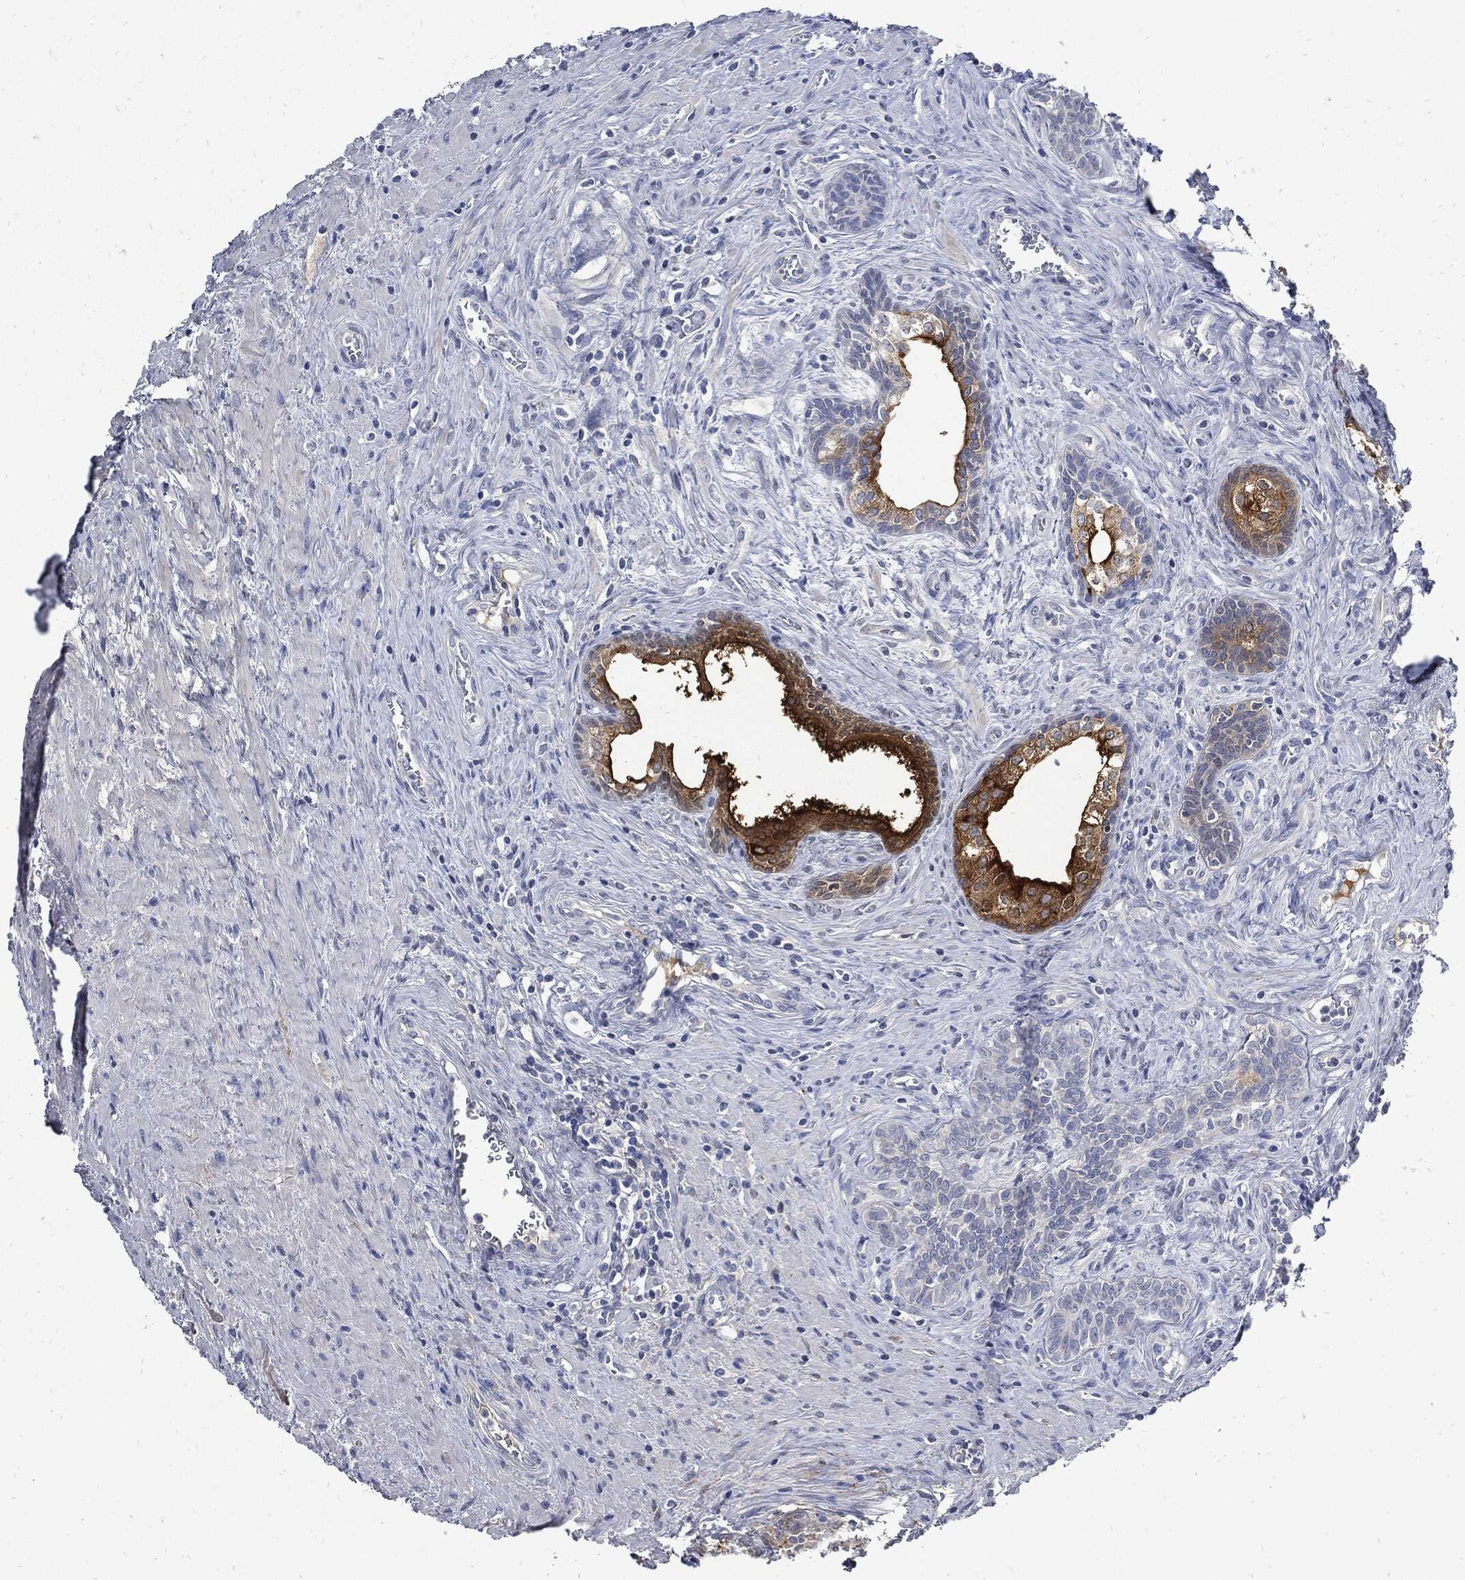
{"staining": {"intensity": "strong", "quantity": "<25%", "location": "cytoplasmic/membranous"}, "tissue": "prostate cancer", "cell_type": "Tumor cells", "image_type": "cancer", "snomed": [{"axis": "morphology", "description": "Adenocarcinoma, NOS"}, {"axis": "morphology", "description": "Adenocarcinoma, High grade"}, {"axis": "topography", "description": "Prostate"}], "caption": "Immunohistochemistry micrograph of neoplastic tissue: prostate cancer stained using immunohistochemistry demonstrates medium levels of strong protein expression localized specifically in the cytoplasmic/membranous of tumor cells, appearing as a cytoplasmic/membranous brown color.", "gene": "CPE", "patient": {"sex": "male", "age": 61}}